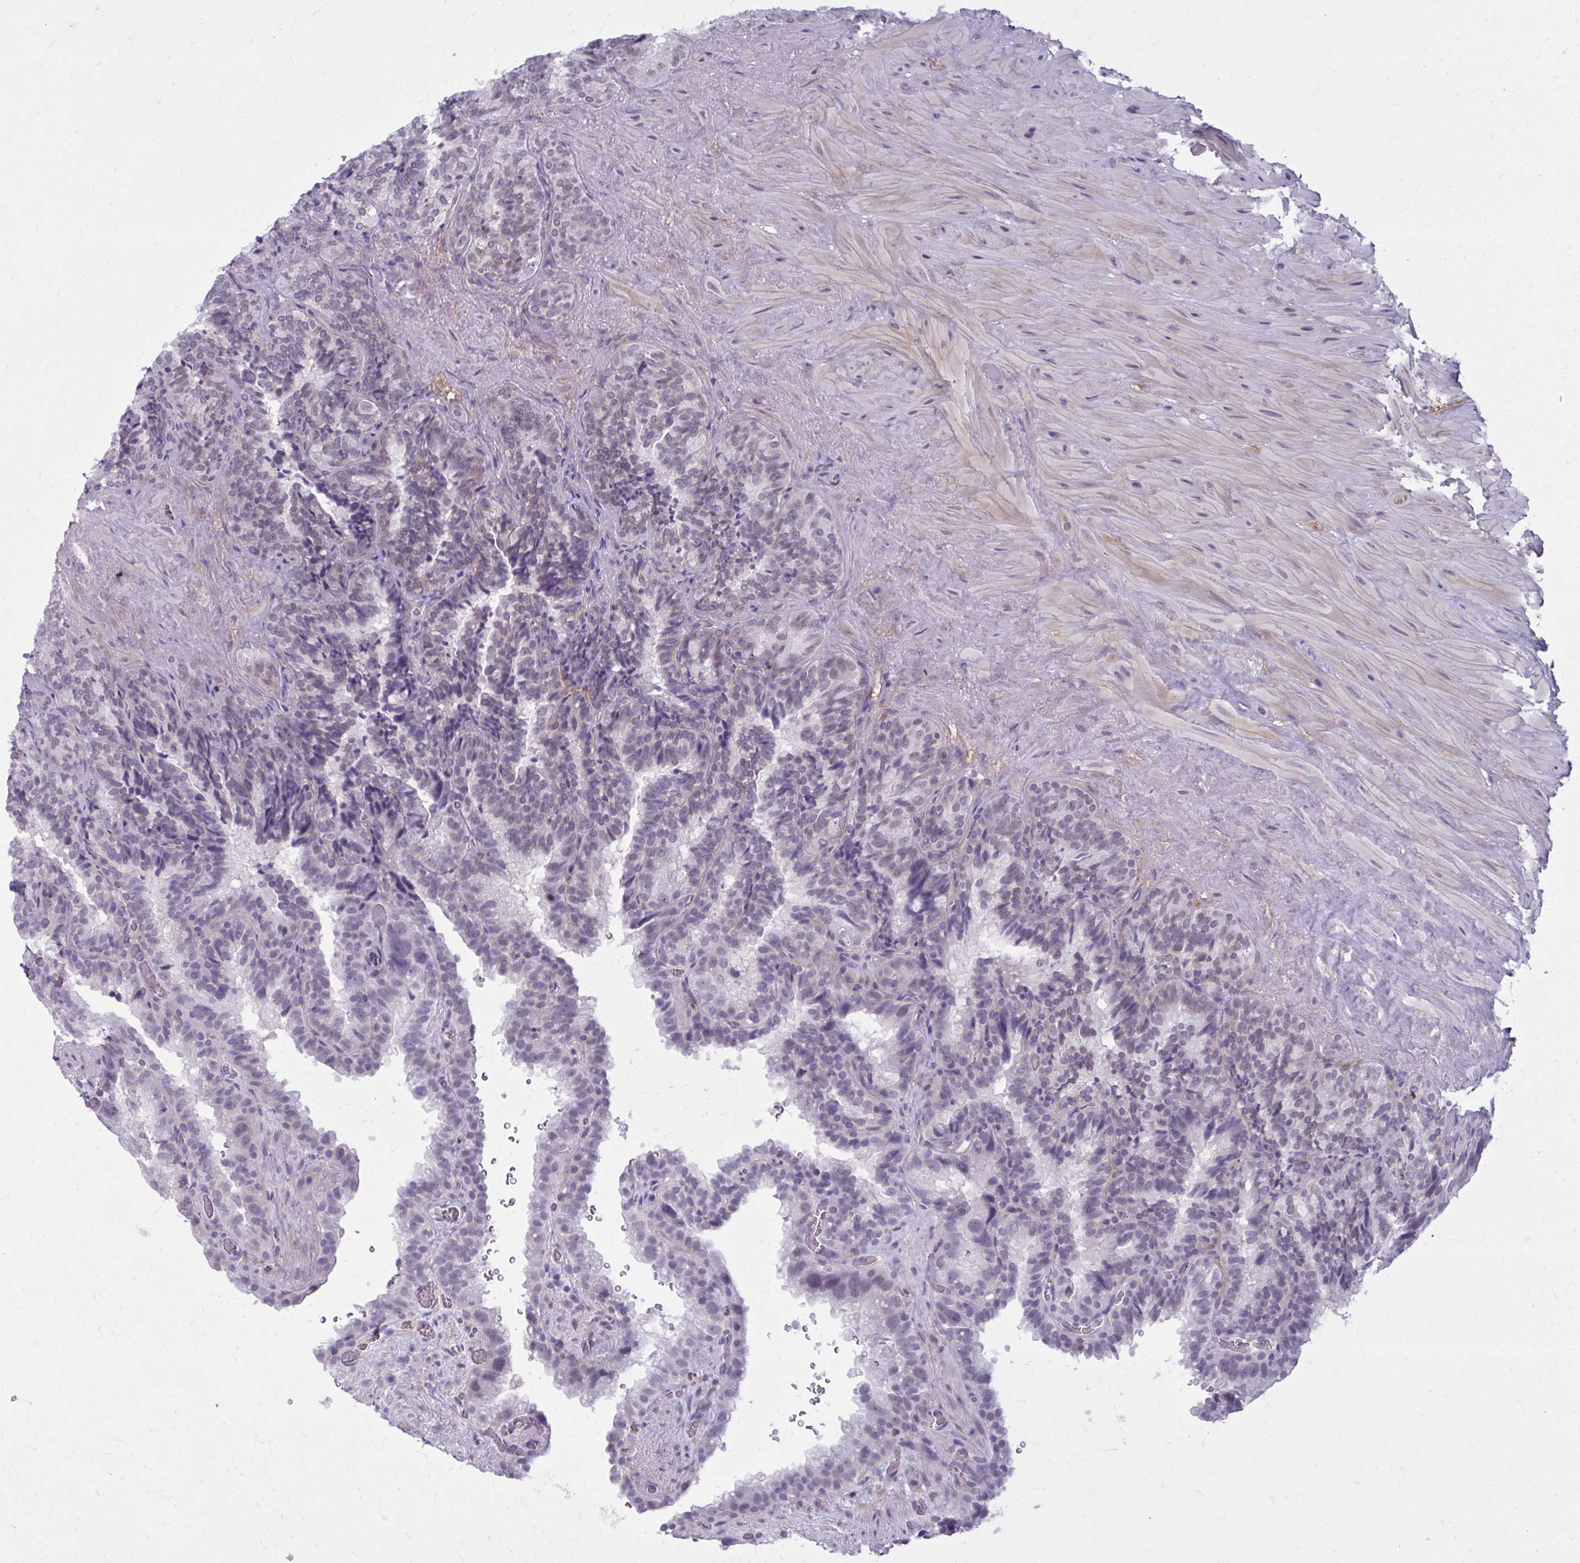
{"staining": {"intensity": "negative", "quantity": "none", "location": "none"}, "tissue": "seminal vesicle", "cell_type": "Glandular cells", "image_type": "normal", "snomed": [{"axis": "morphology", "description": "Normal tissue, NOS"}, {"axis": "topography", "description": "Seminal veicle"}], "caption": "There is no significant staining in glandular cells of seminal vesicle. (DAB (3,3'-diaminobenzidine) immunohistochemistry (IHC) visualized using brightfield microscopy, high magnification).", "gene": "NUMBL", "patient": {"sex": "male", "age": 60}}